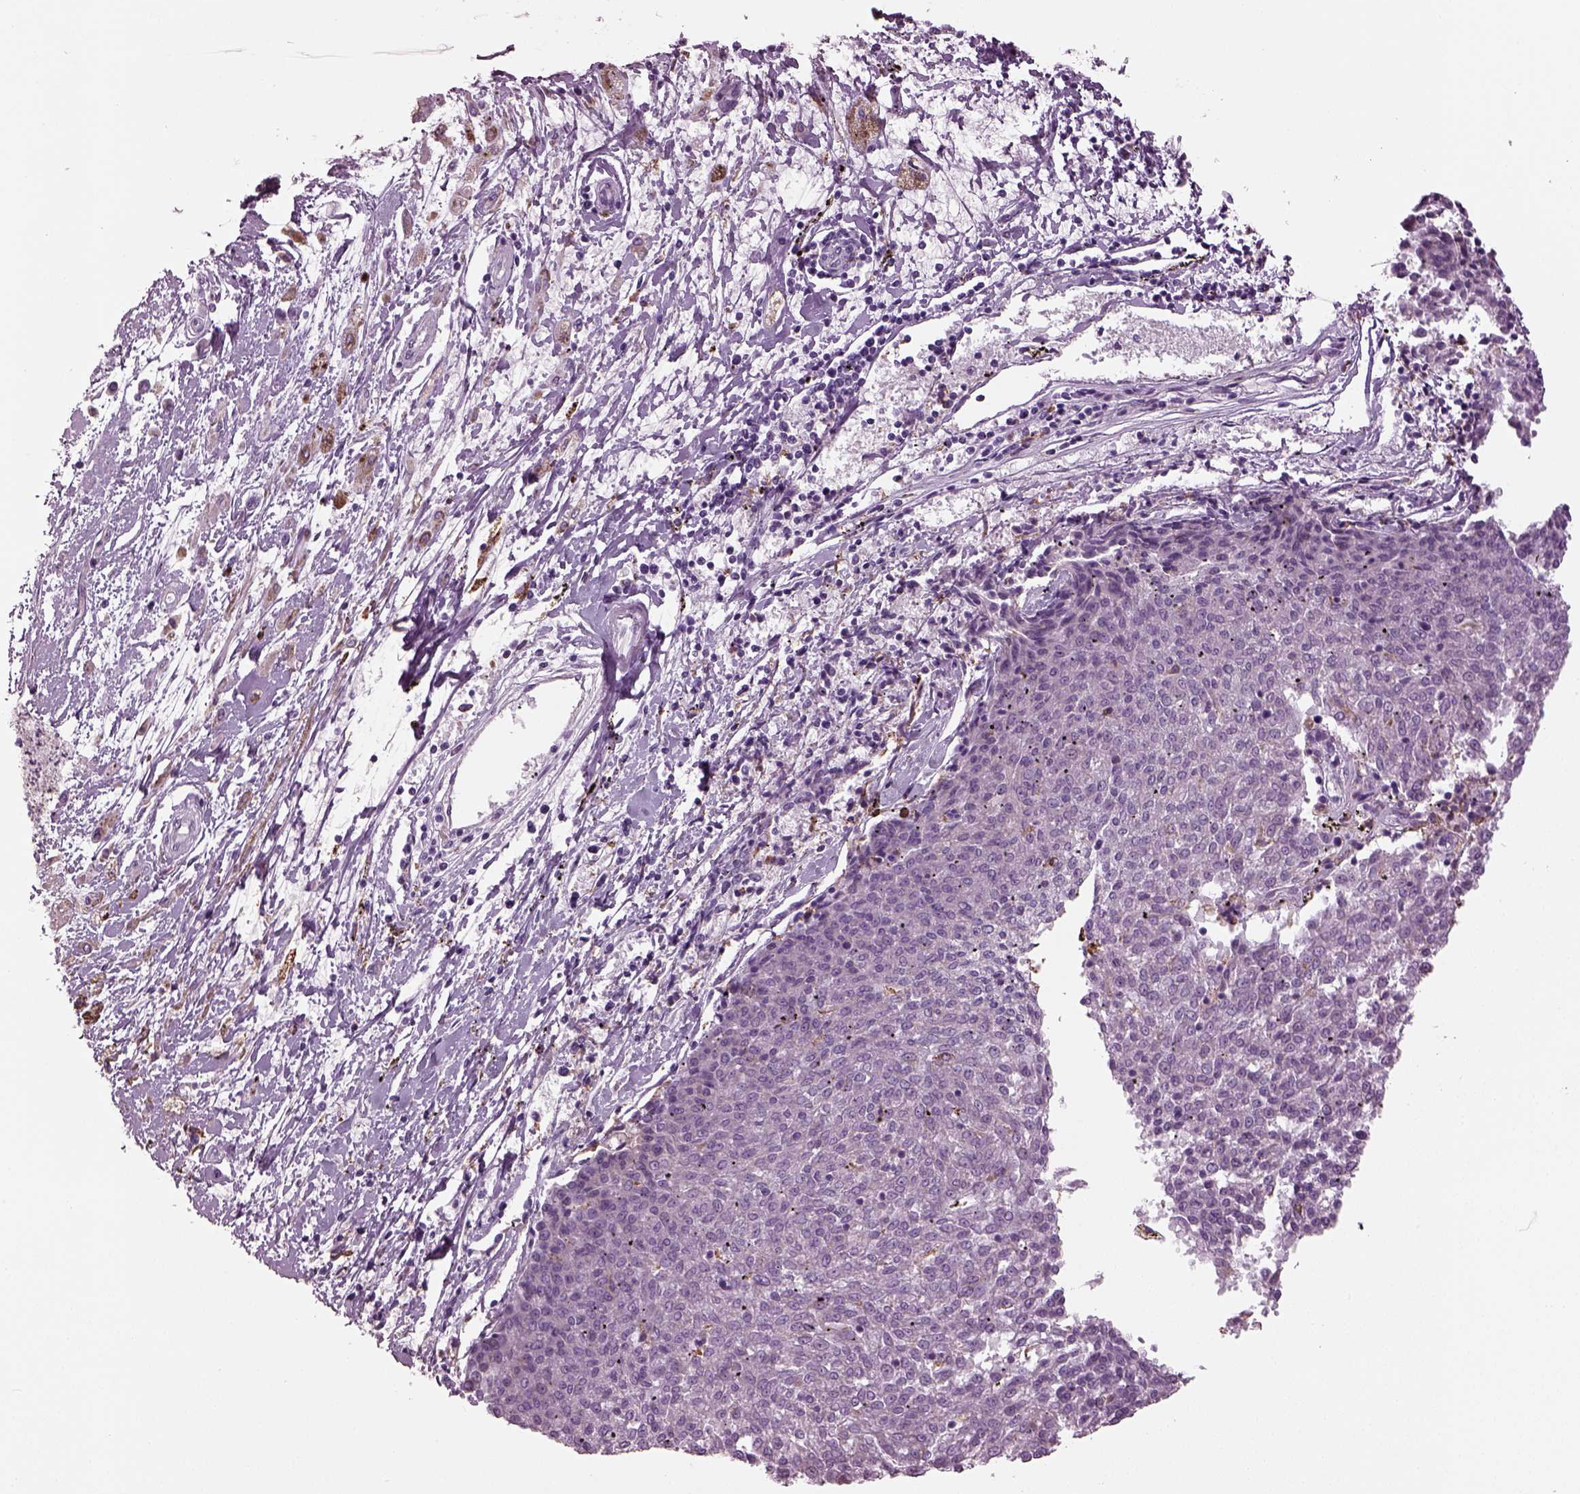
{"staining": {"intensity": "negative", "quantity": "none", "location": "none"}, "tissue": "melanoma", "cell_type": "Tumor cells", "image_type": "cancer", "snomed": [{"axis": "morphology", "description": "Malignant melanoma, NOS"}, {"axis": "topography", "description": "Skin"}], "caption": "Histopathology image shows no significant protein staining in tumor cells of malignant melanoma.", "gene": "TMEM231", "patient": {"sex": "female", "age": 72}}